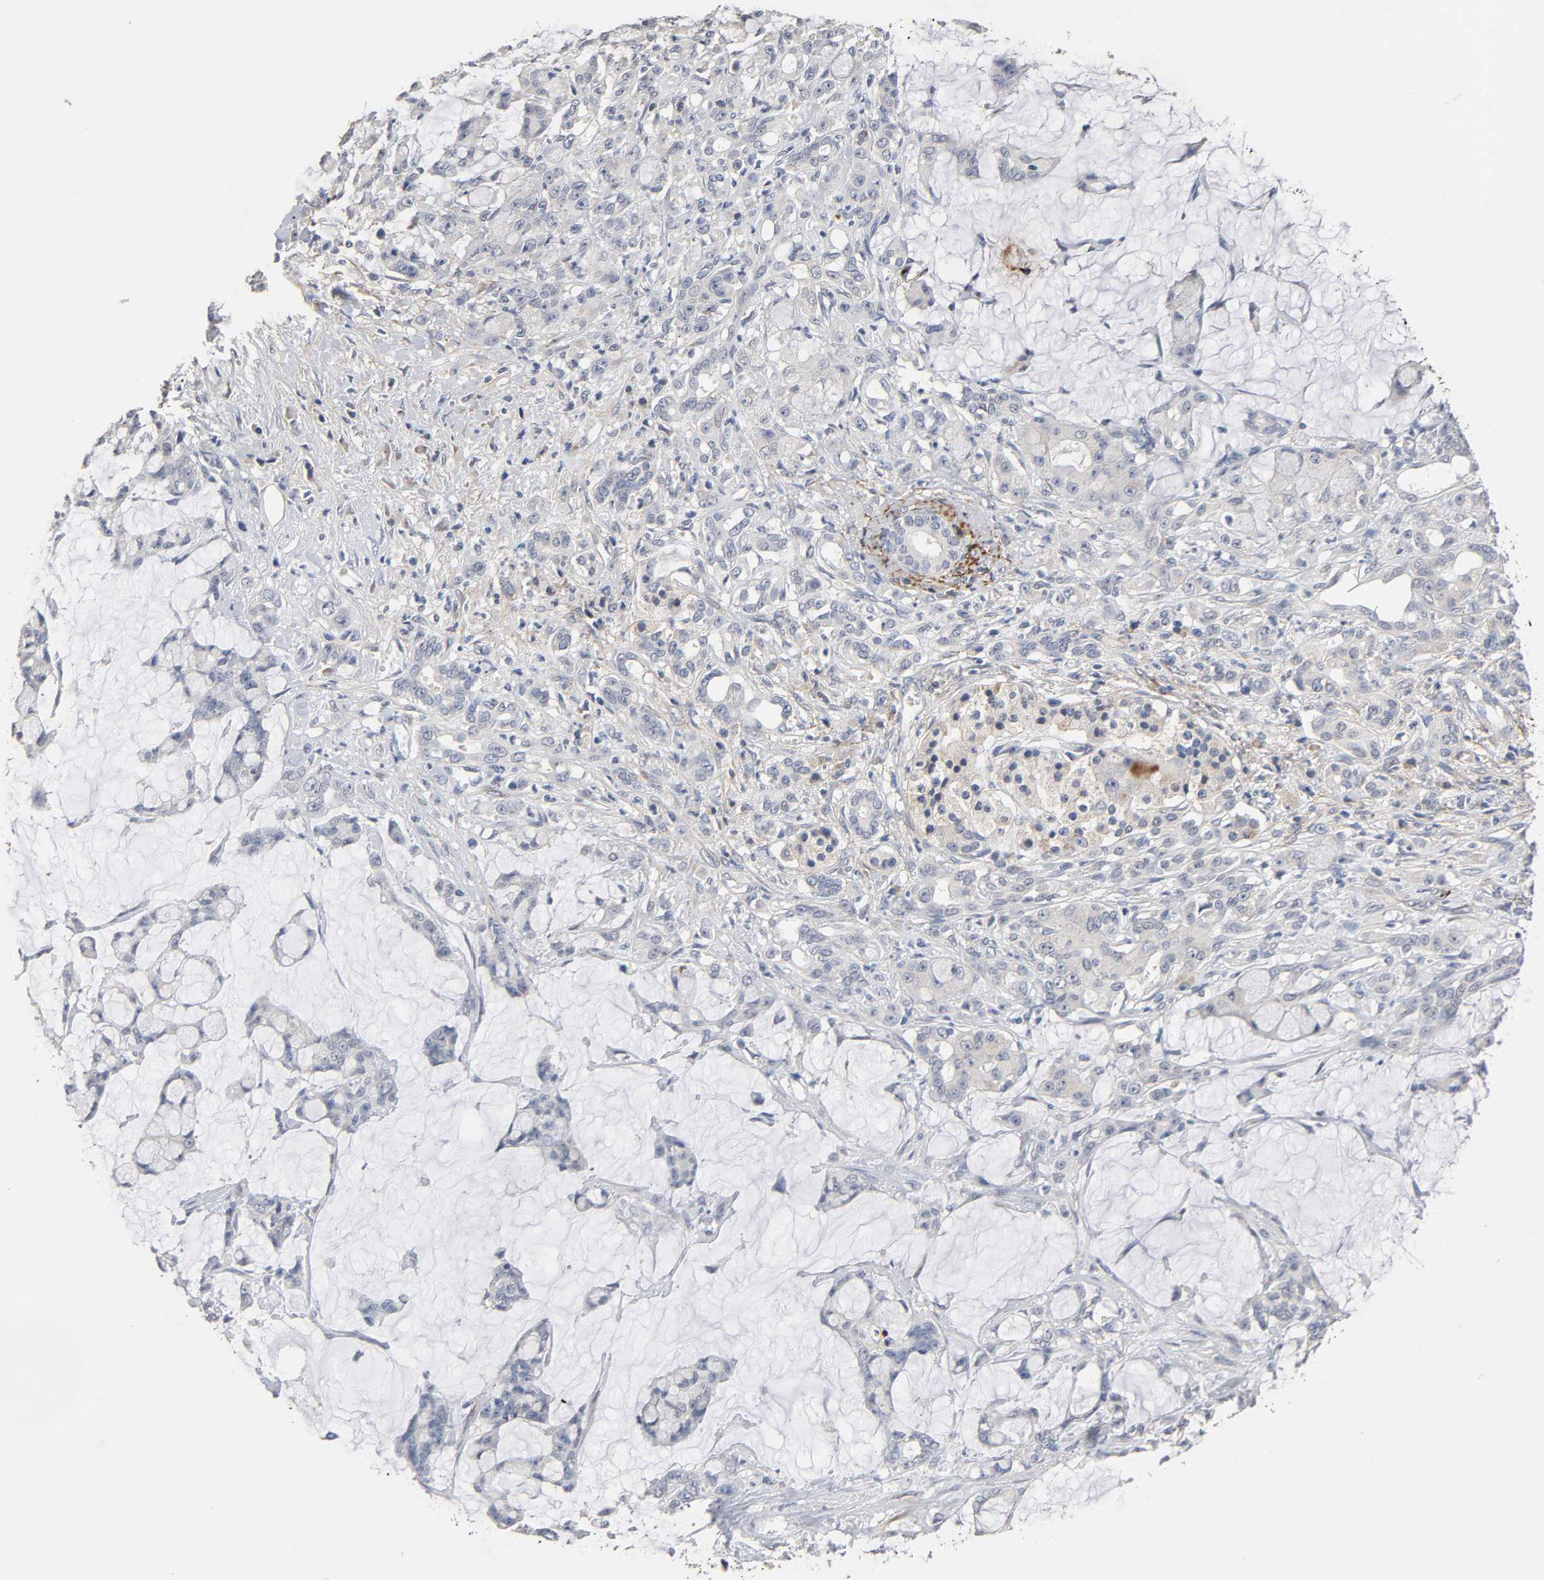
{"staining": {"intensity": "negative", "quantity": "none", "location": "none"}, "tissue": "pancreatic cancer", "cell_type": "Tumor cells", "image_type": "cancer", "snomed": [{"axis": "morphology", "description": "Adenocarcinoma, NOS"}, {"axis": "topography", "description": "Pancreas"}], "caption": "The immunohistochemistry photomicrograph has no significant positivity in tumor cells of pancreatic adenocarcinoma tissue.", "gene": "HDLBP", "patient": {"sex": "female", "age": 73}}